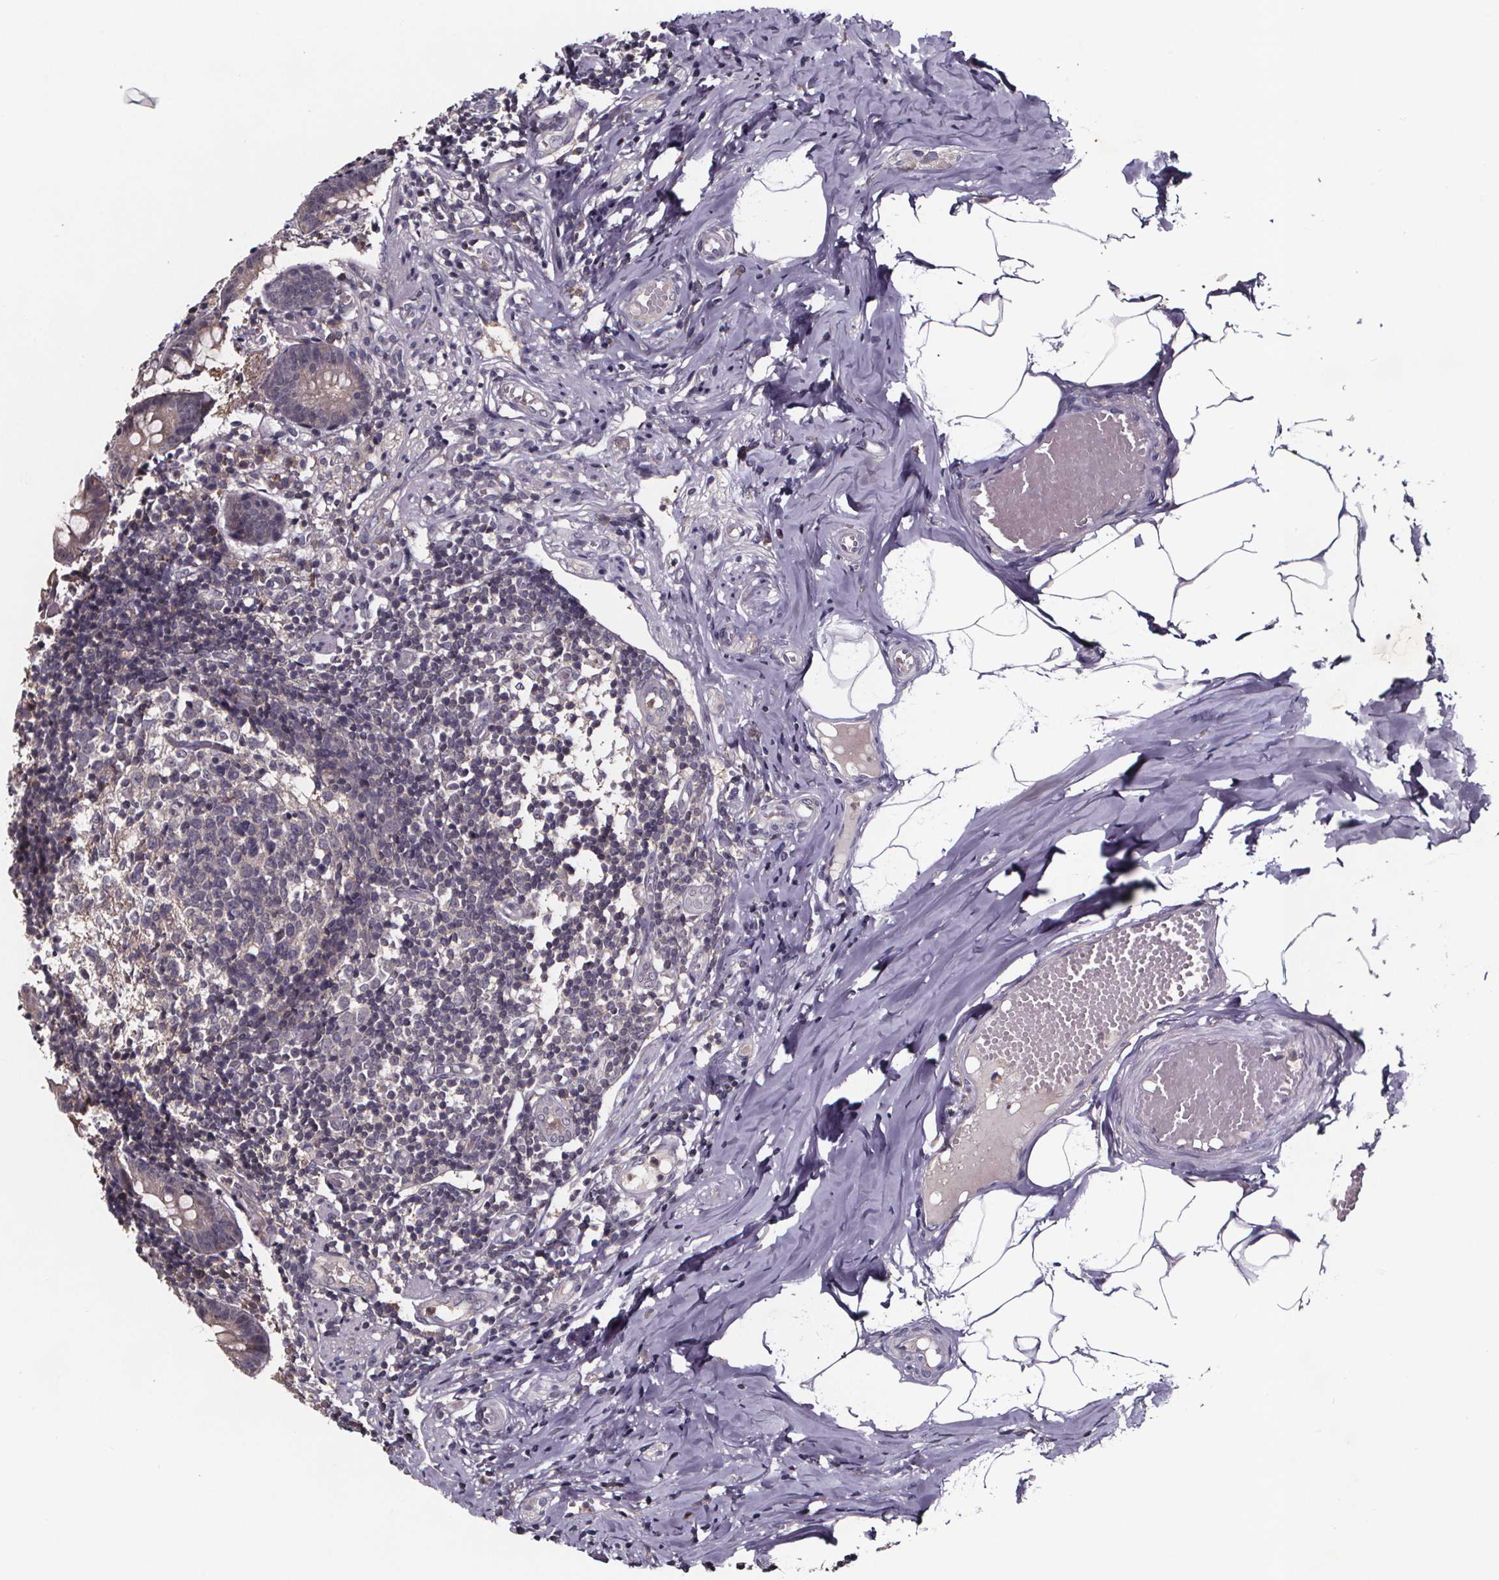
{"staining": {"intensity": "weak", "quantity": ">75%", "location": "cytoplasmic/membranous"}, "tissue": "appendix", "cell_type": "Glandular cells", "image_type": "normal", "snomed": [{"axis": "morphology", "description": "Normal tissue, NOS"}, {"axis": "topography", "description": "Appendix"}], "caption": "Normal appendix shows weak cytoplasmic/membranous staining in approximately >75% of glandular cells, visualized by immunohistochemistry.", "gene": "SMIM1", "patient": {"sex": "female", "age": 32}}